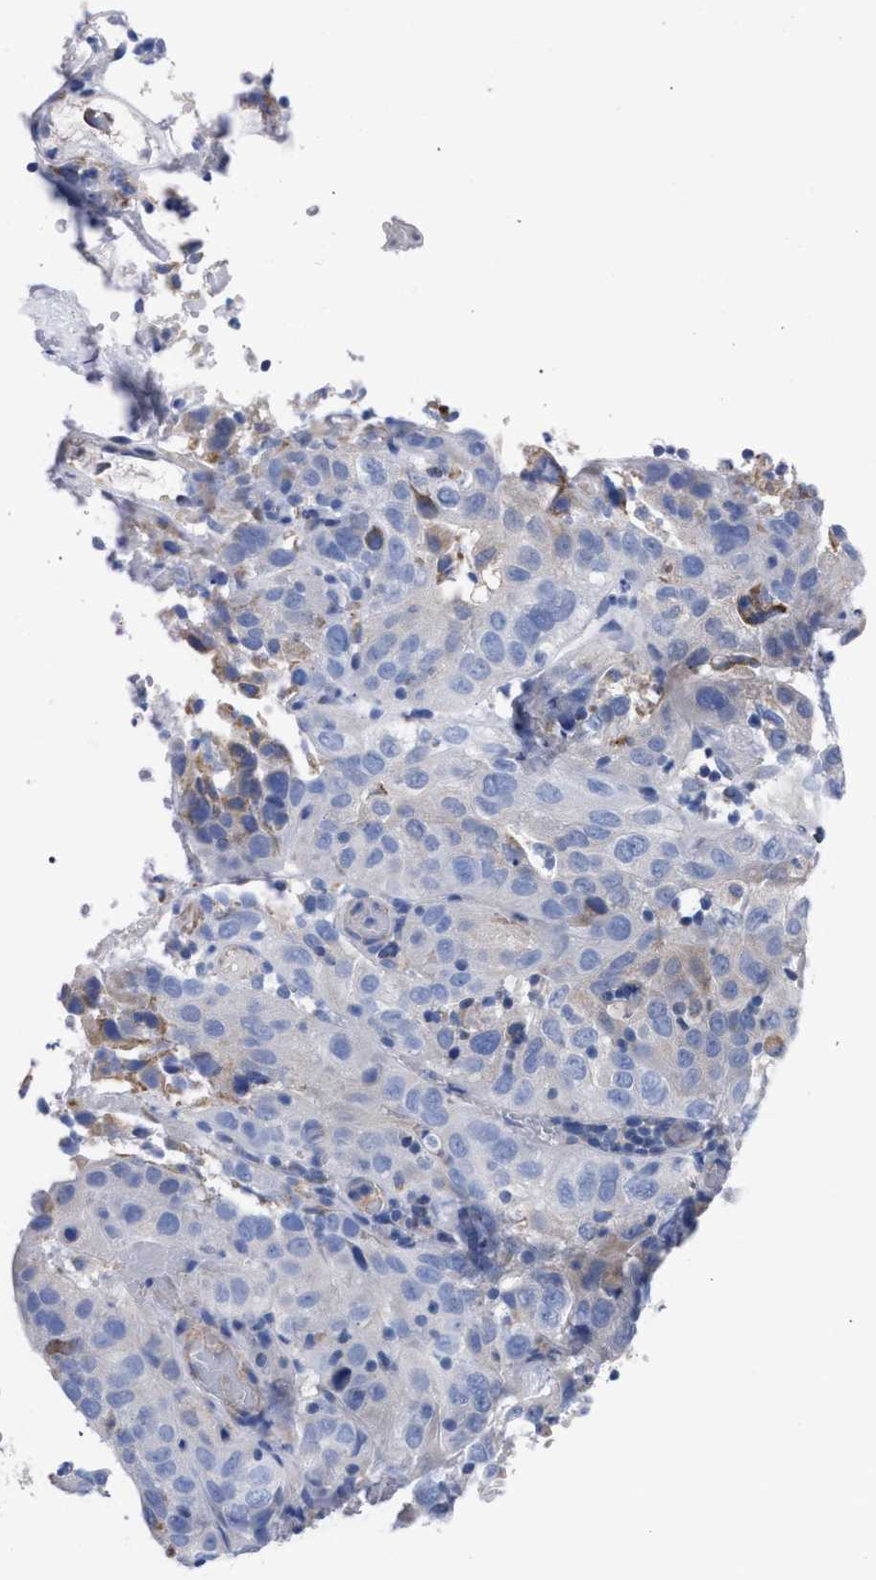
{"staining": {"intensity": "negative", "quantity": "none", "location": "none"}, "tissue": "cervical cancer", "cell_type": "Tumor cells", "image_type": "cancer", "snomed": [{"axis": "morphology", "description": "Squamous cell carcinoma, NOS"}, {"axis": "topography", "description": "Cervix"}], "caption": "Cervical cancer was stained to show a protein in brown. There is no significant expression in tumor cells.", "gene": "GMPR", "patient": {"sex": "female", "age": 32}}